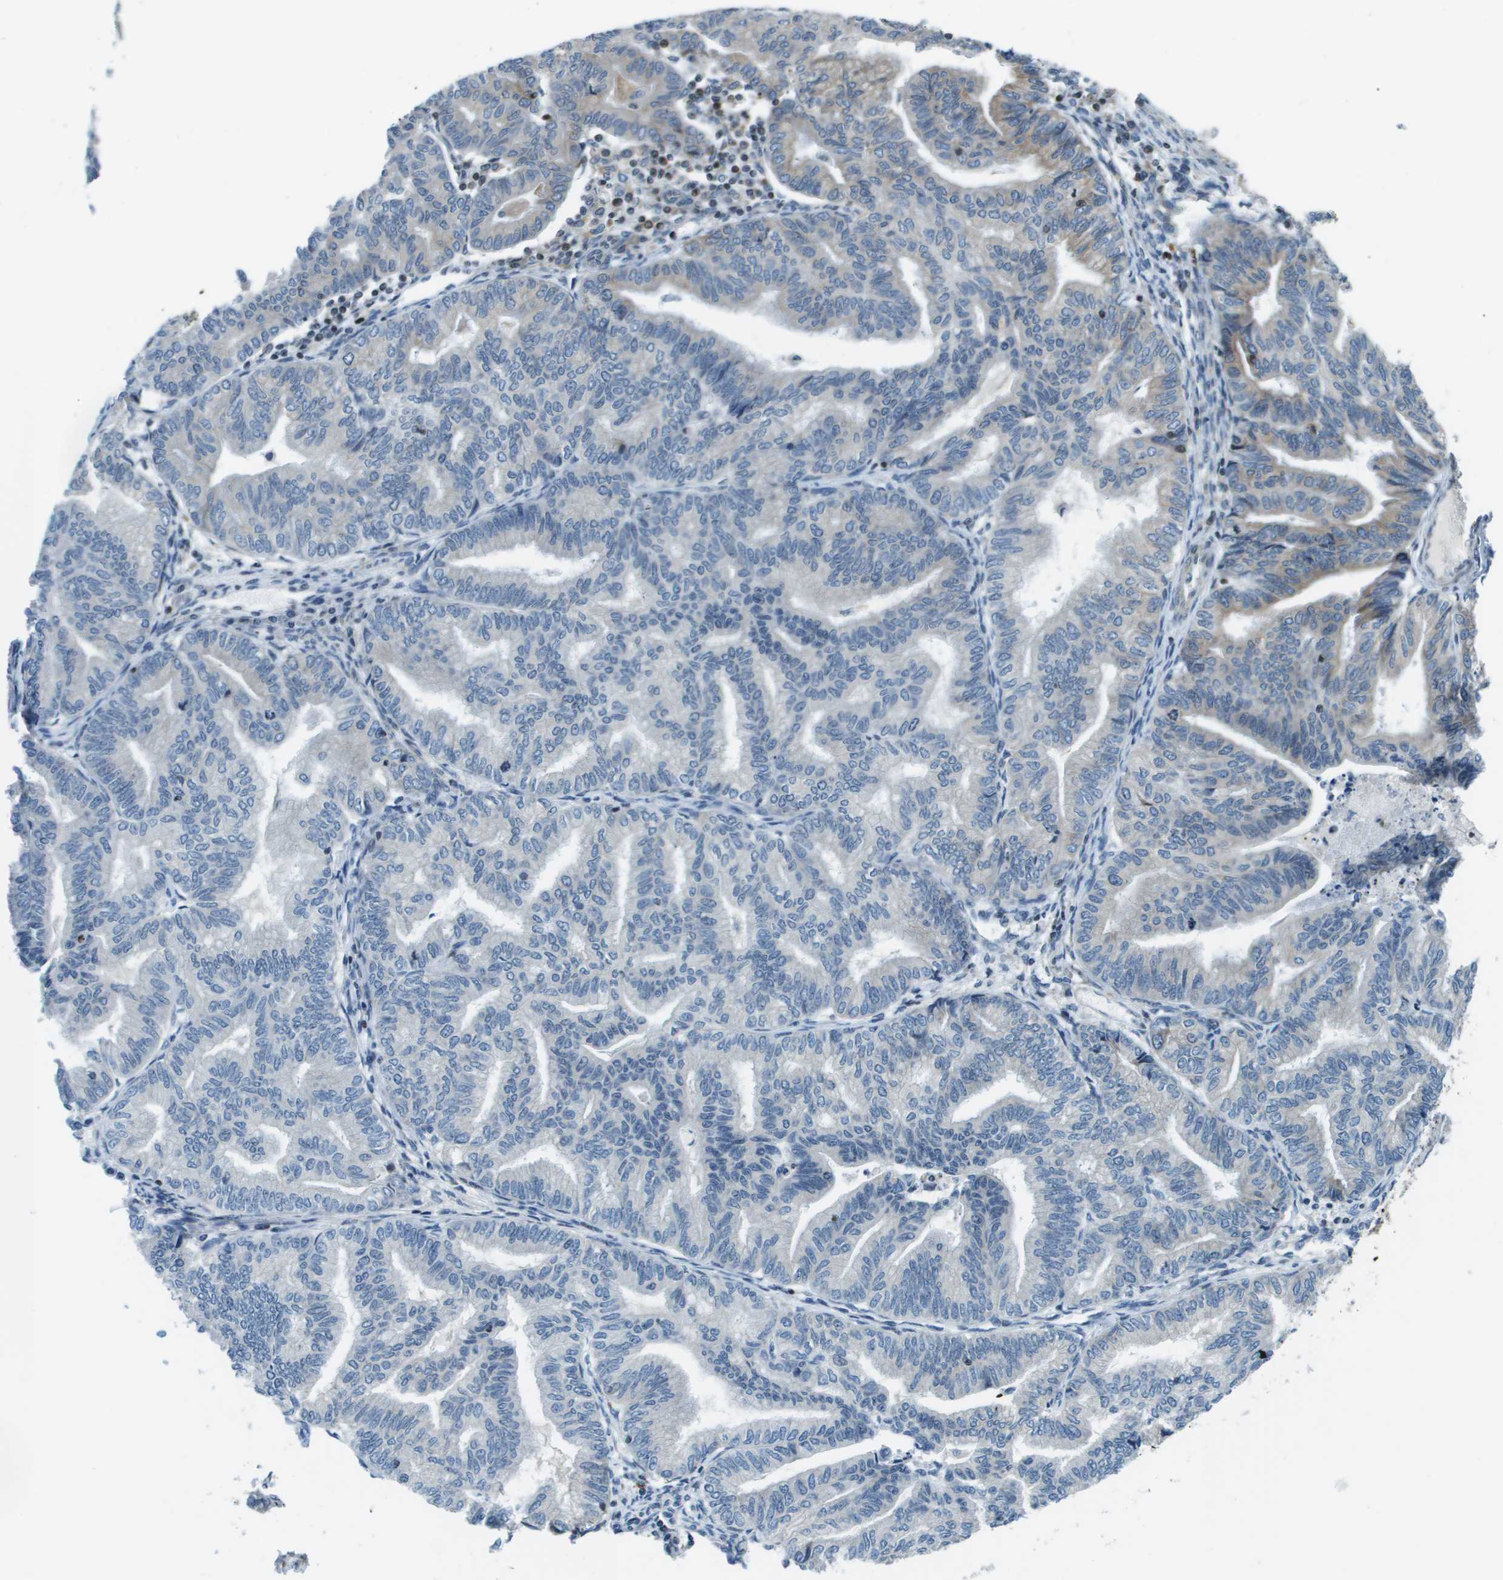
{"staining": {"intensity": "weak", "quantity": "<25%", "location": "cytoplasmic/membranous"}, "tissue": "endometrial cancer", "cell_type": "Tumor cells", "image_type": "cancer", "snomed": [{"axis": "morphology", "description": "Adenocarcinoma, NOS"}, {"axis": "topography", "description": "Endometrium"}], "caption": "This is an immunohistochemistry (IHC) image of adenocarcinoma (endometrial). There is no expression in tumor cells.", "gene": "ESYT1", "patient": {"sex": "female", "age": 79}}